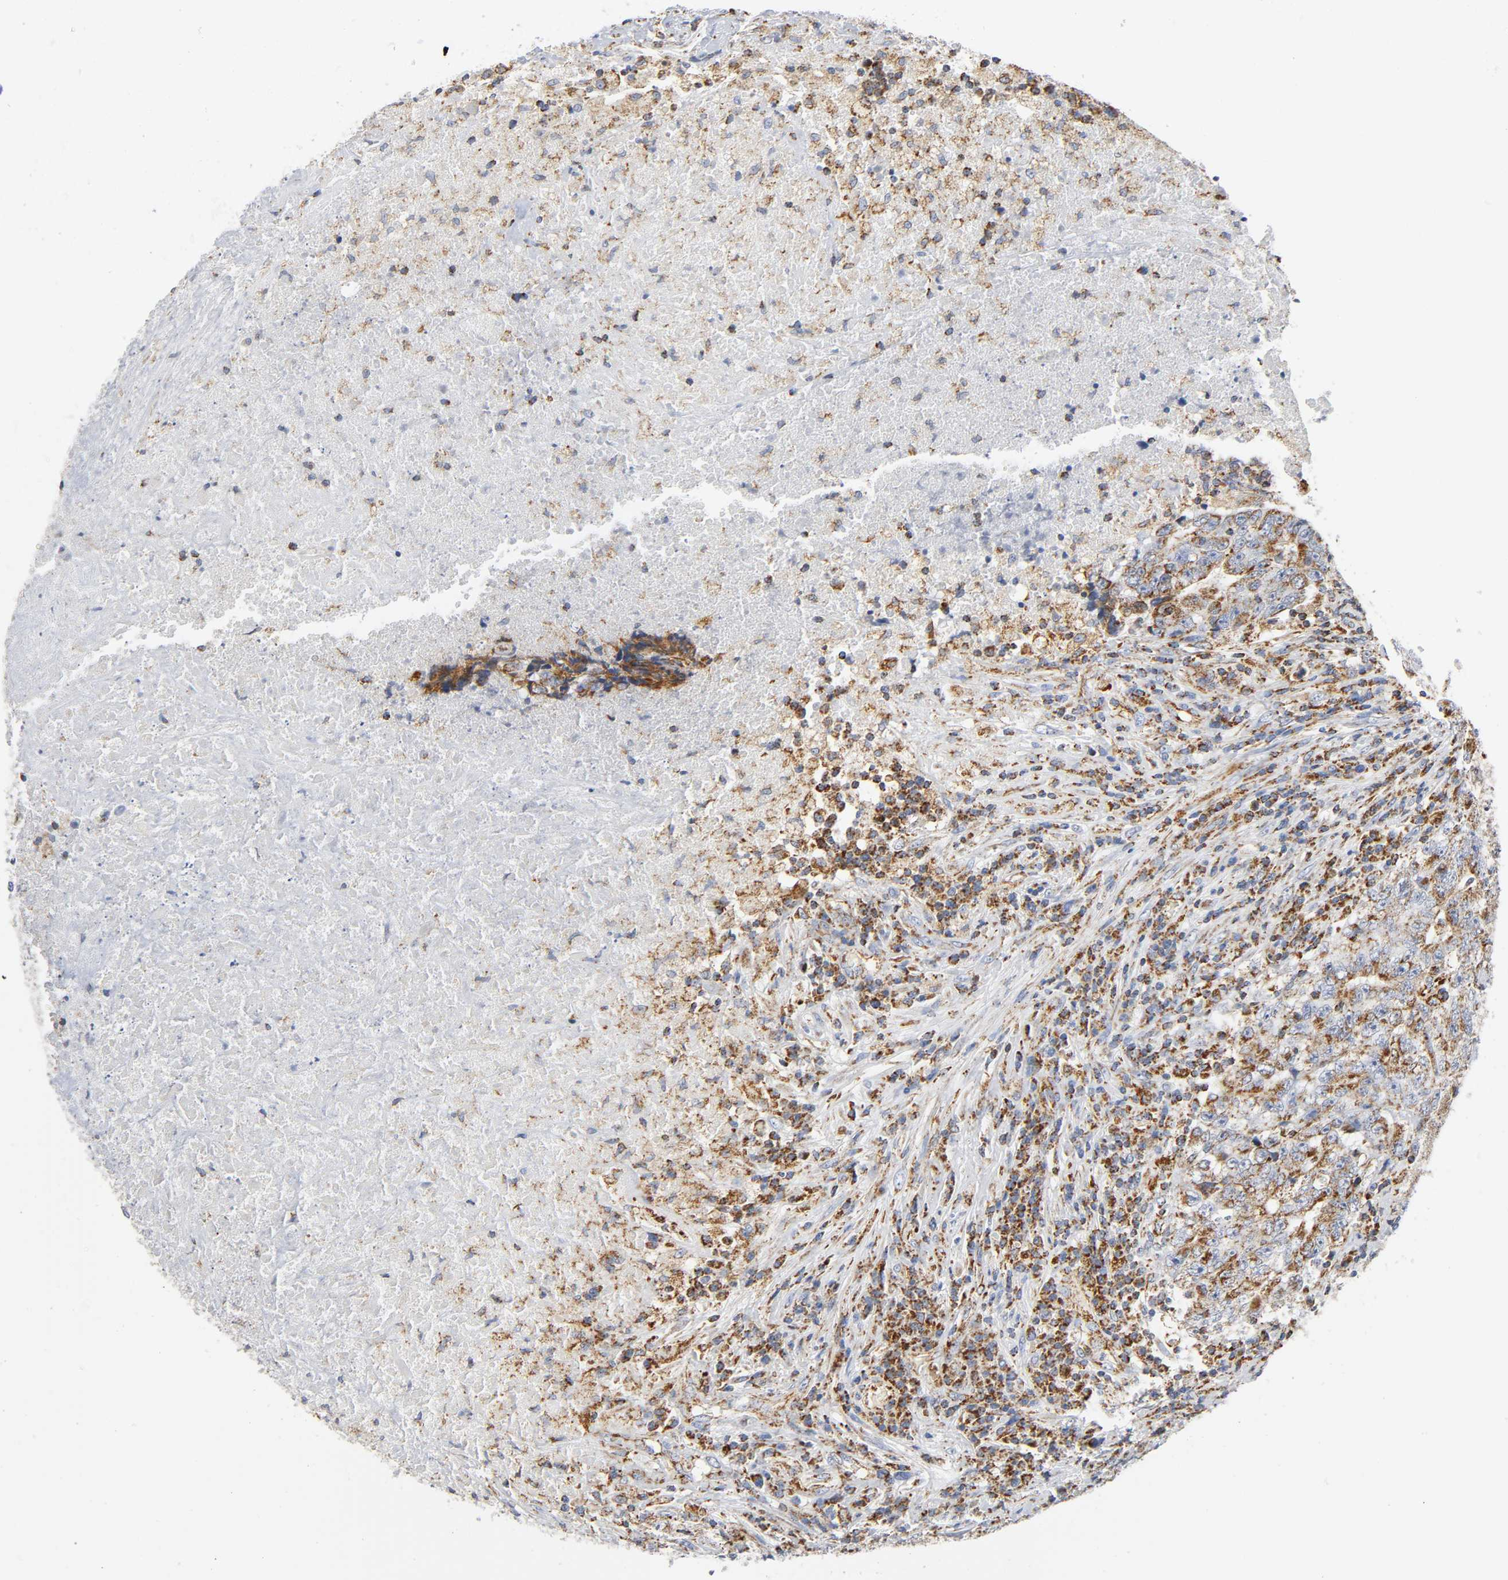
{"staining": {"intensity": "strong", "quantity": ">75%", "location": "cytoplasmic/membranous"}, "tissue": "testis cancer", "cell_type": "Tumor cells", "image_type": "cancer", "snomed": [{"axis": "morphology", "description": "Necrosis, NOS"}, {"axis": "morphology", "description": "Carcinoma, Embryonal, NOS"}, {"axis": "topography", "description": "Testis"}], "caption": "Brown immunohistochemical staining in testis cancer reveals strong cytoplasmic/membranous expression in about >75% of tumor cells.", "gene": "BAK1", "patient": {"sex": "male", "age": 19}}